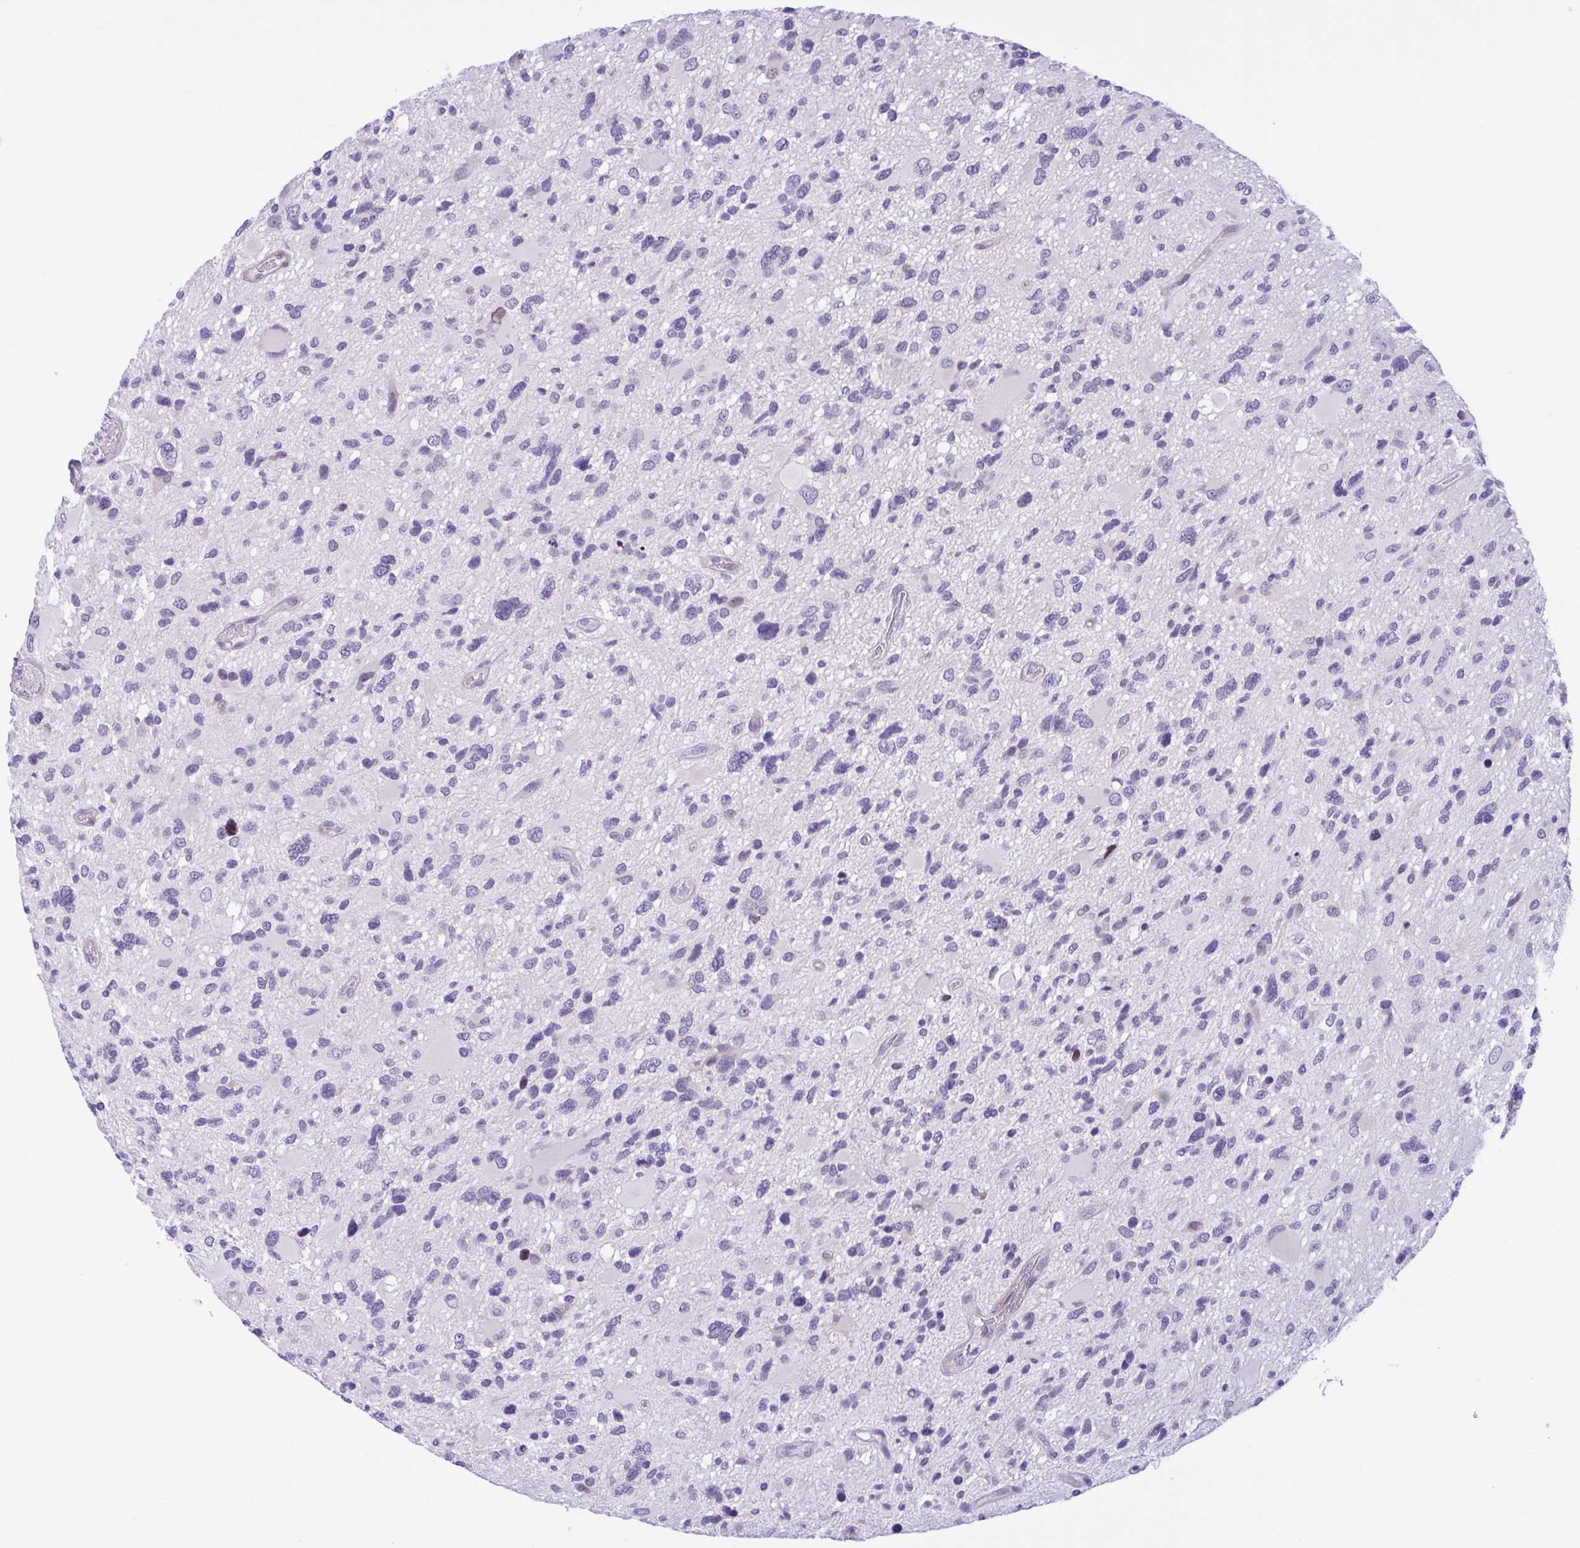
{"staining": {"intensity": "negative", "quantity": "none", "location": "none"}, "tissue": "glioma", "cell_type": "Tumor cells", "image_type": "cancer", "snomed": [{"axis": "morphology", "description": "Glioma, malignant, High grade"}, {"axis": "topography", "description": "Brain"}], "caption": "An IHC image of glioma is shown. There is no staining in tumor cells of glioma.", "gene": "AHCYL2", "patient": {"sex": "female", "age": 11}}